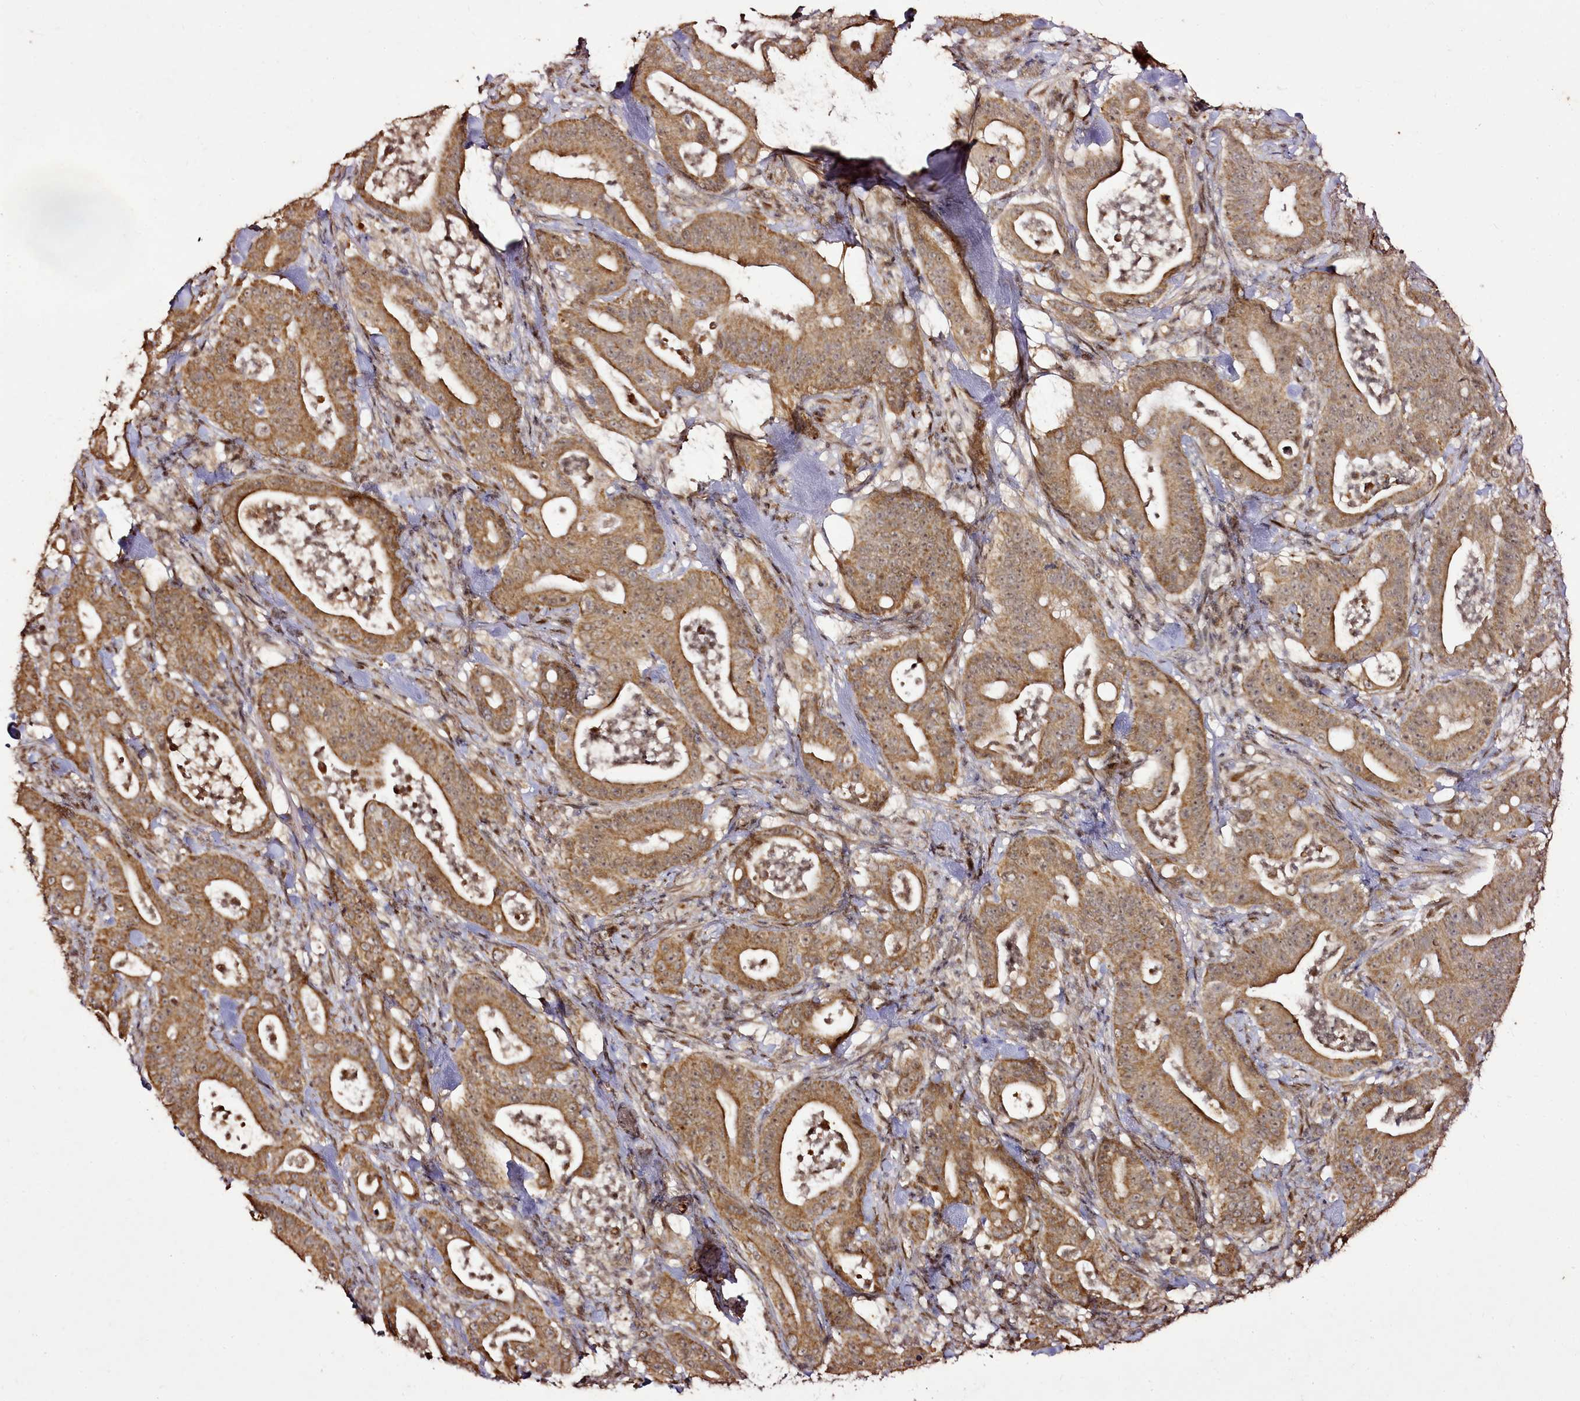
{"staining": {"intensity": "moderate", "quantity": ">75%", "location": "cytoplasmic/membranous,nuclear"}, "tissue": "pancreatic cancer", "cell_type": "Tumor cells", "image_type": "cancer", "snomed": [{"axis": "morphology", "description": "Adenocarcinoma, NOS"}, {"axis": "topography", "description": "Pancreas"}], "caption": "IHC of adenocarcinoma (pancreatic) demonstrates medium levels of moderate cytoplasmic/membranous and nuclear positivity in about >75% of tumor cells.", "gene": "EDIL3", "patient": {"sex": "male", "age": 71}}